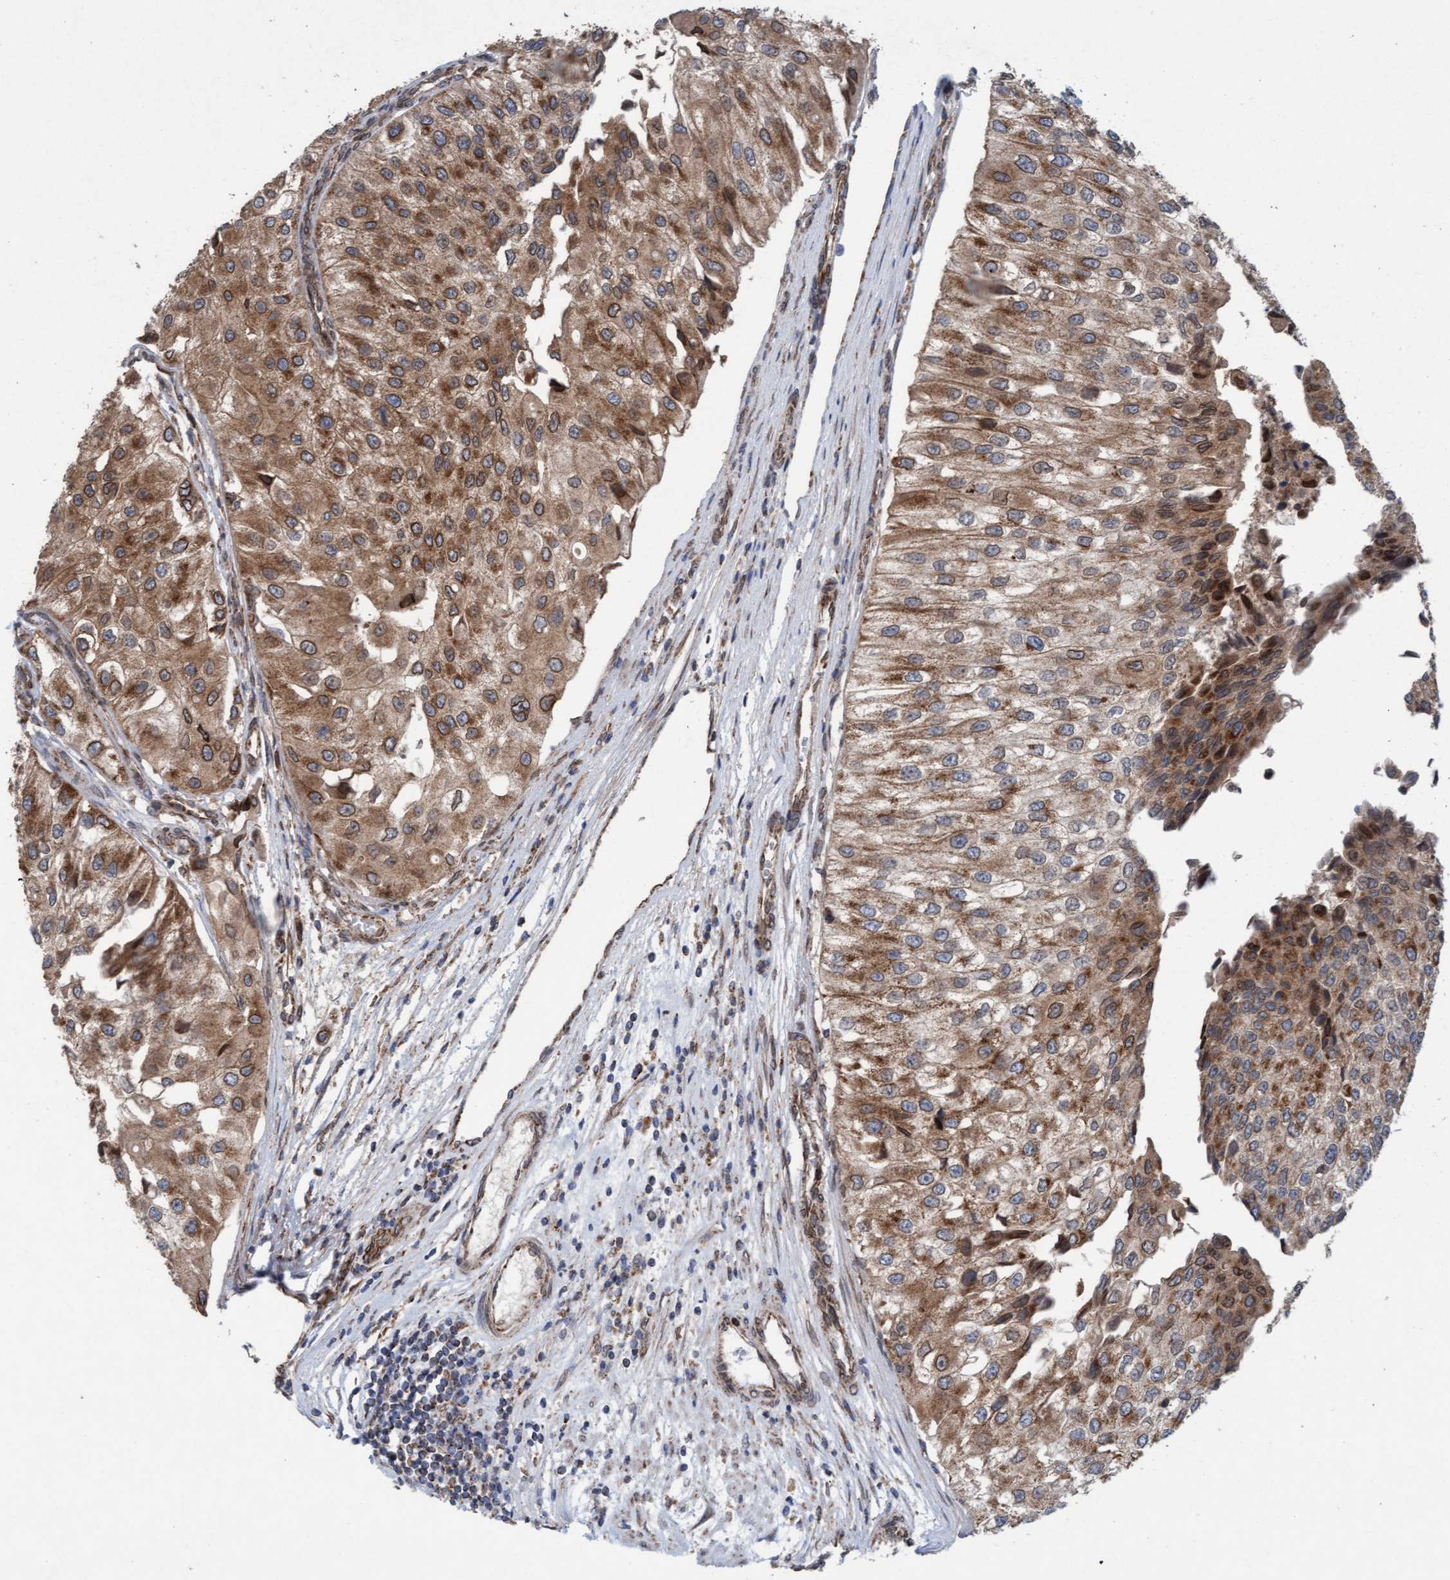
{"staining": {"intensity": "moderate", "quantity": ">75%", "location": "cytoplasmic/membranous"}, "tissue": "urothelial cancer", "cell_type": "Tumor cells", "image_type": "cancer", "snomed": [{"axis": "morphology", "description": "Urothelial carcinoma, High grade"}, {"axis": "topography", "description": "Kidney"}, {"axis": "topography", "description": "Urinary bladder"}], "caption": "Moderate cytoplasmic/membranous staining is identified in approximately >75% of tumor cells in high-grade urothelial carcinoma. (Stains: DAB (3,3'-diaminobenzidine) in brown, nuclei in blue, Microscopy: brightfield microscopy at high magnification).", "gene": "MRPS23", "patient": {"sex": "male", "age": 77}}